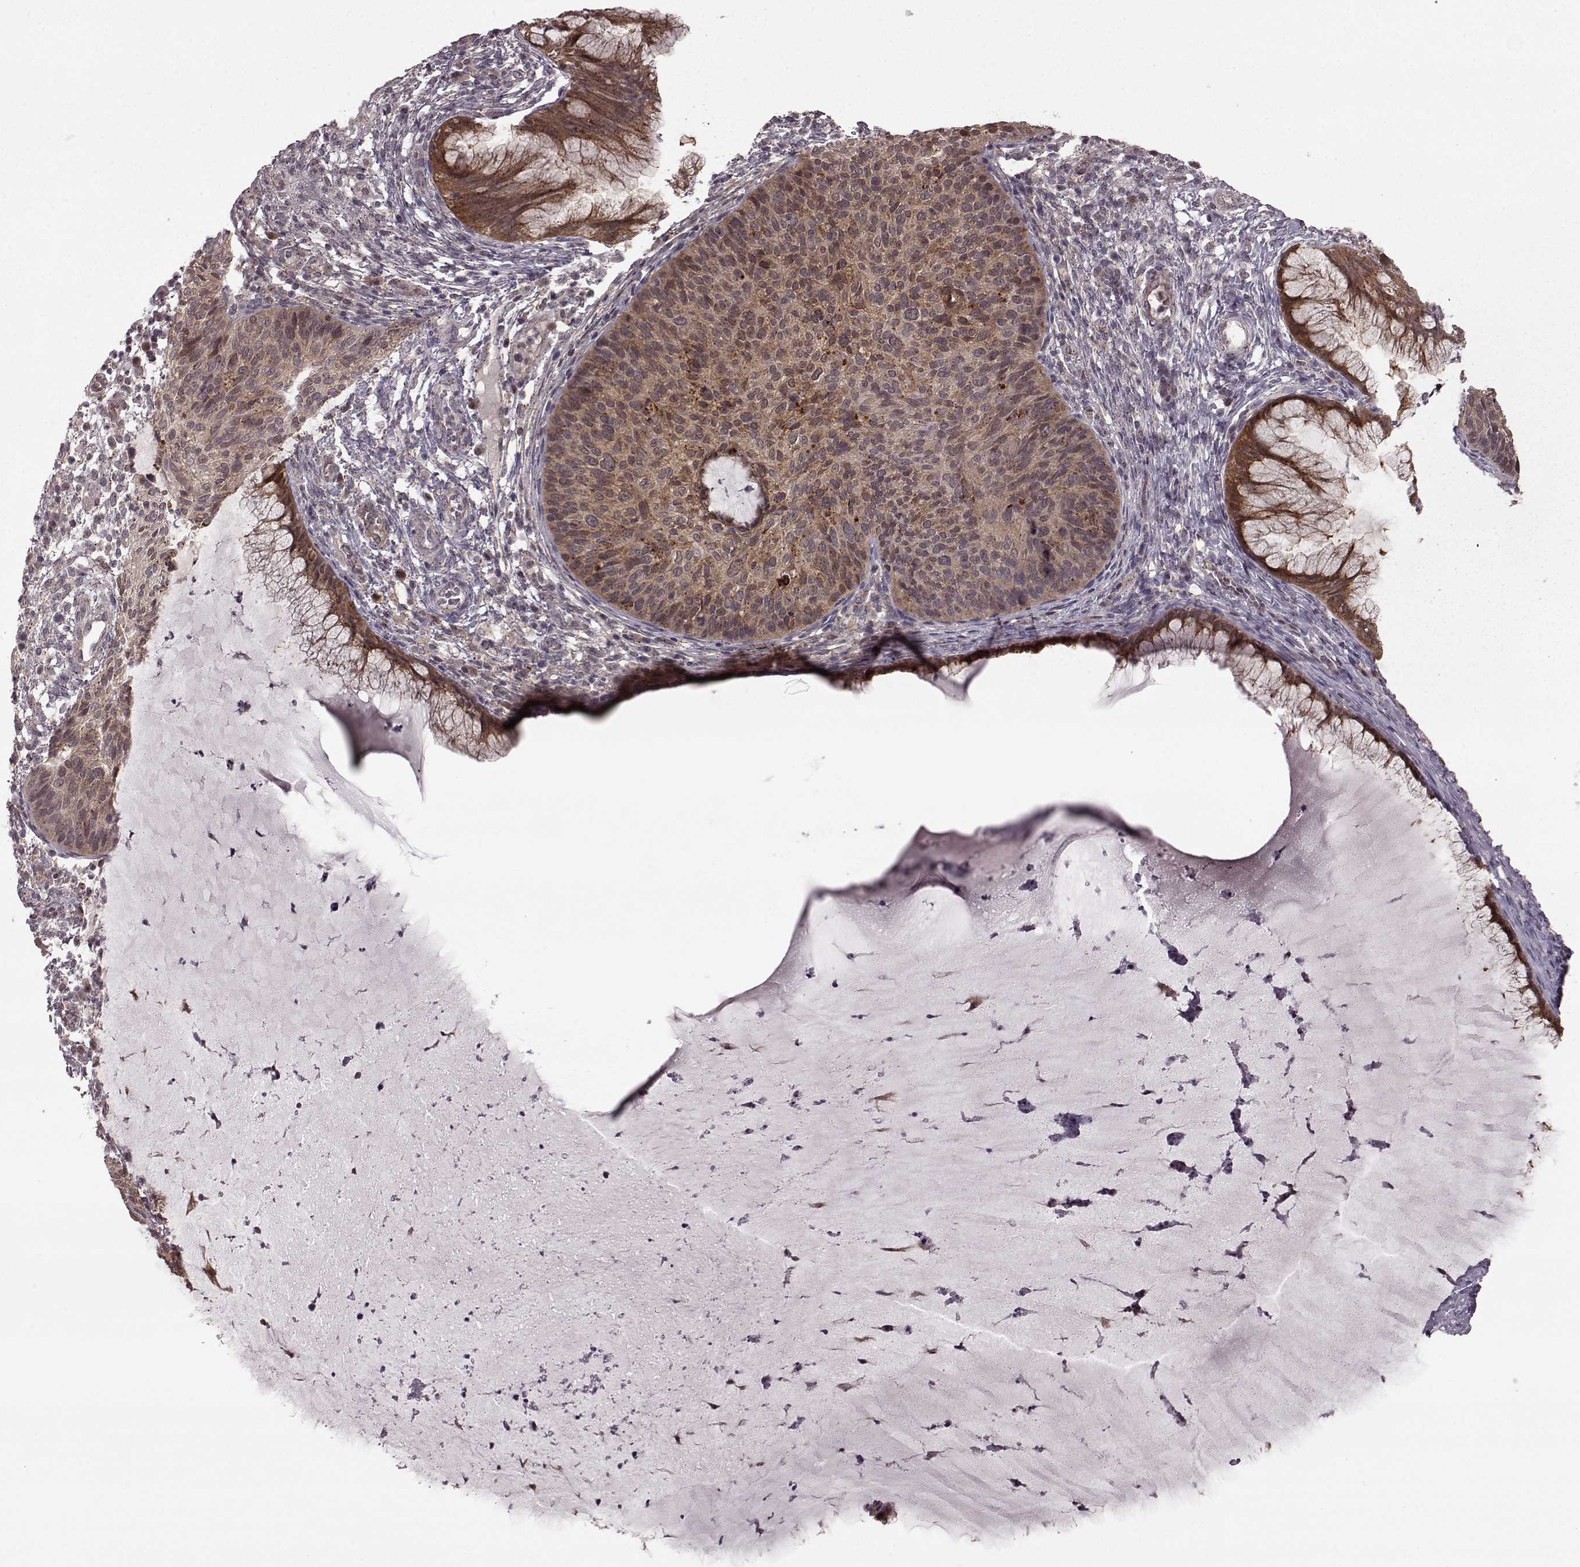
{"staining": {"intensity": "weak", "quantity": ">75%", "location": "cytoplasmic/membranous"}, "tissue": "cervical cancer", "cell_type": "Tumor cells", "image_type": "cancer", "snomed": [{"axis": "morphology", "description": "Squamous cell carcinoma, NOS"}, {"axis": "topography", "description": "Cervix"}], "caption": "DAB immunohistochemical staining of squamous cell carcinoma (cervical) displays weak cytoplasmic/membranous protein positivity in approximately >75% of tumor cells. (DAB (3,3'-diaminobenzidine) IHC with brightfield microscopy, high magnification).", "gene": "GSS", "patient": {"sex": "female", "age": 36}}